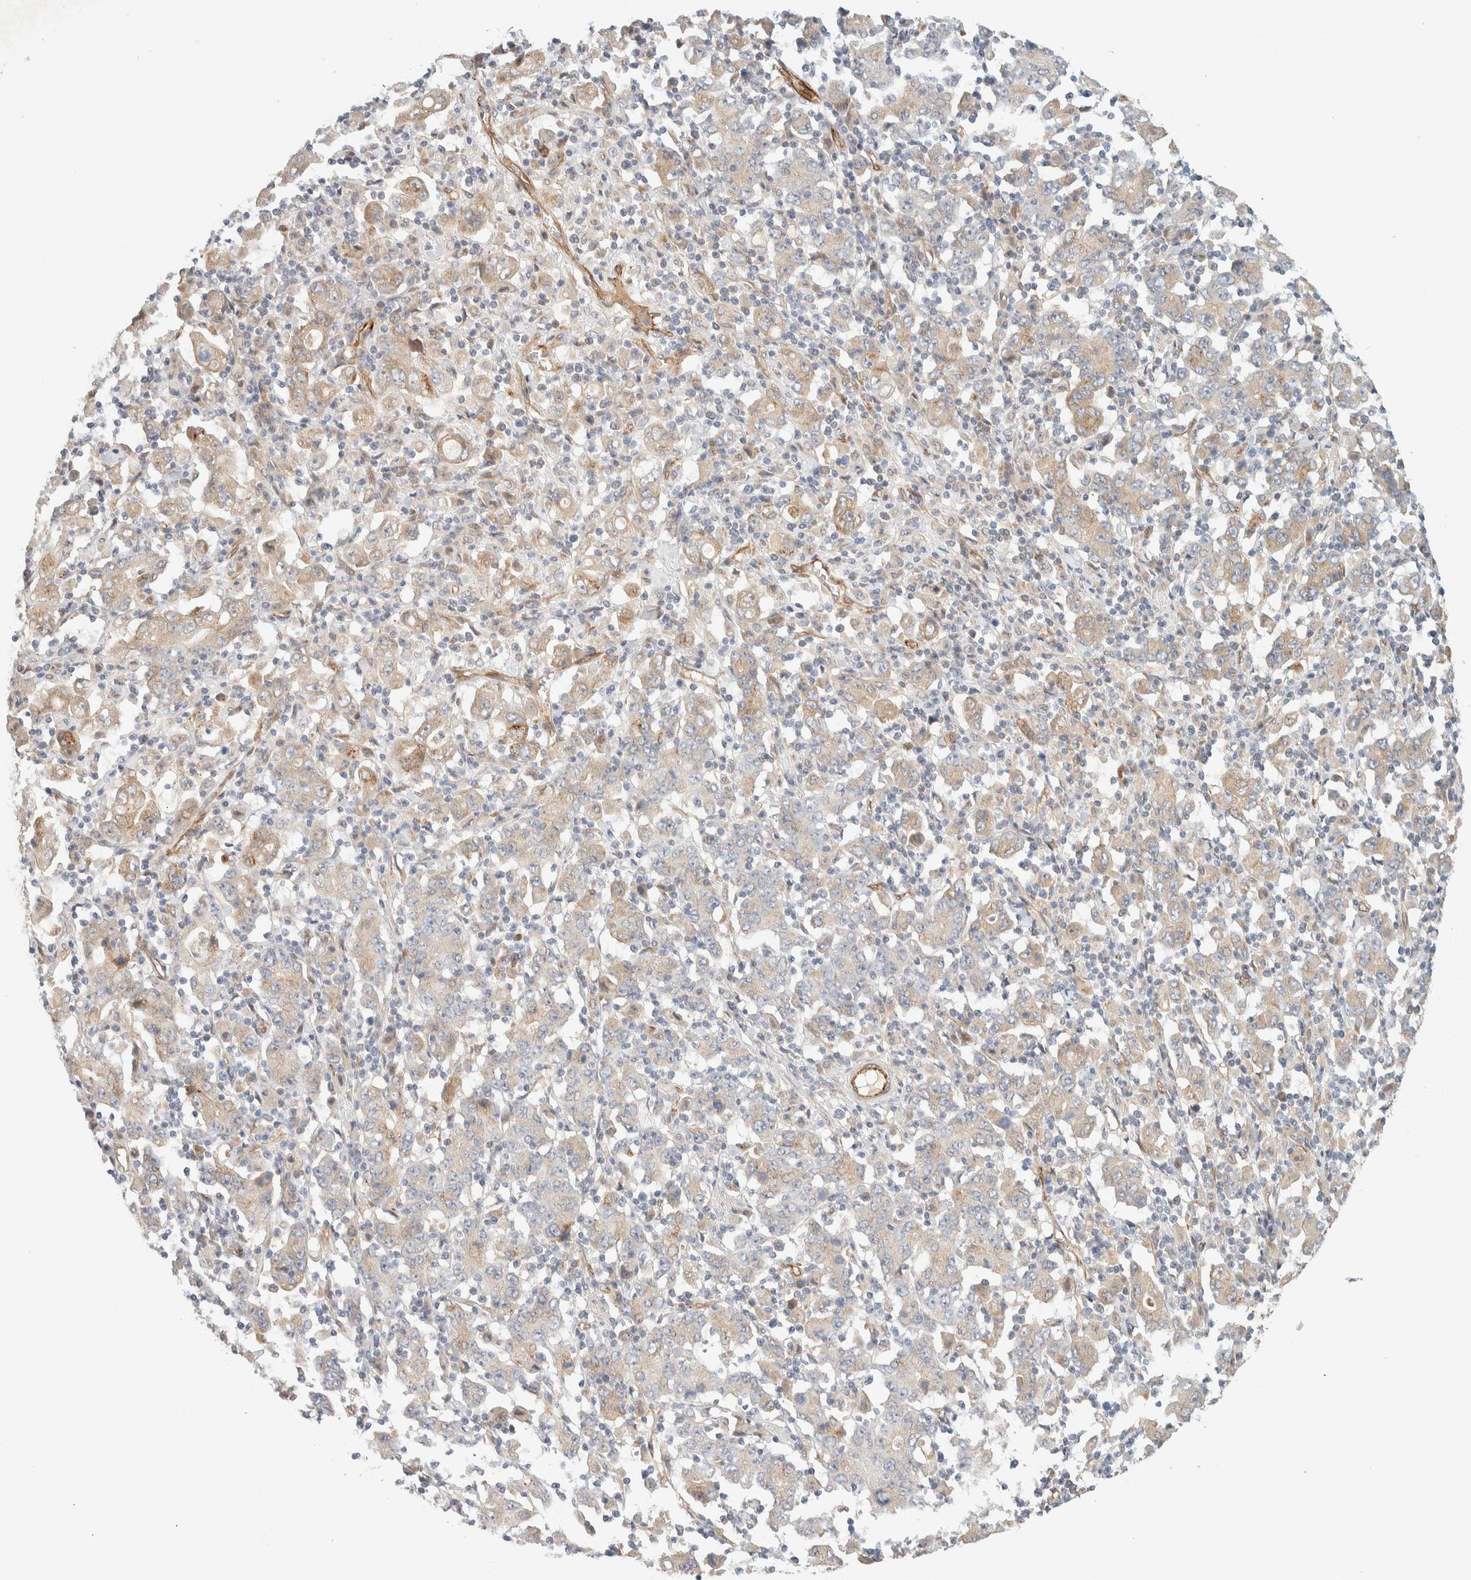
{"staining": {"intensity": "moderate", "quantity": "25%-75%", "location": "cytoplasmic/membranous"}, "tissue": "stomach cancer", "cell_type": "Tumor cells", "image_type": "cancer", "snomed": [{"axis": "morphology", "description": "Adenocarcinoma, NOS"}, {"axis": "topography", "description": "Stomach, upper"}], "caption": "High-magnification brightfield microscopy of stomach cancer (adenocarcinoma) stained with DAB (brown) and counterstained with hematoxylin (blue). tumor cells exhibit moderate cytoplasmic/membranous expression is appreciated in about25%-75% of cells.", "gene": "FAT1", "patient": {"sex": "male", "age": 69}}